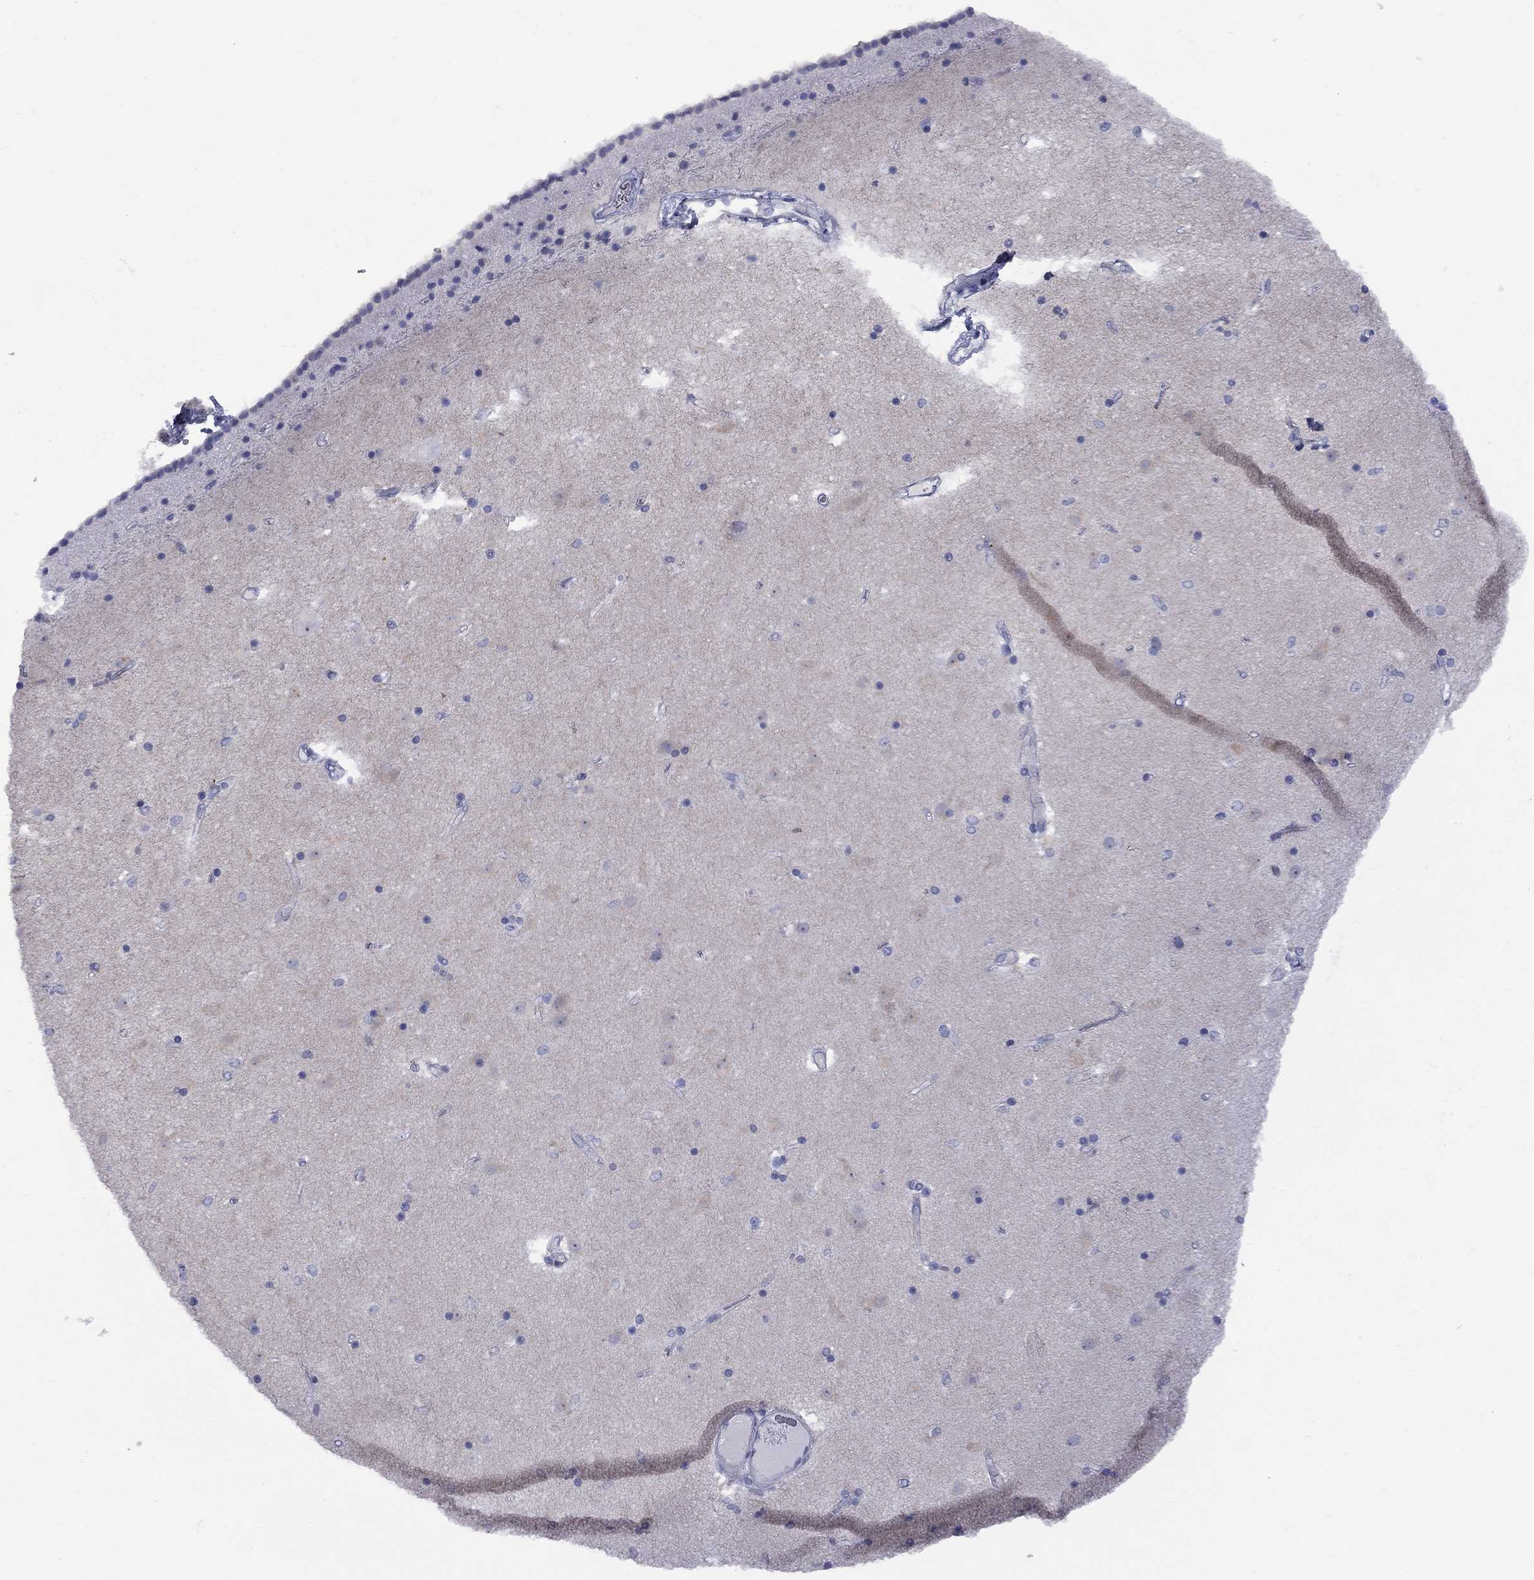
{"staining": {"intensity": "negative", "quantity": "none", "location": "none"}, "tissue": "caudate", "cell_type": "Glial cells", "image_type": "normal", "snomed": [{"axis": "morphology", "description": "Normal tissue, NOS"}, {"axis": "topography", "description": "Lateral ventricle wall"}], "caption": "An IHC image of normal caudate is shown. There is no staining in glial cells of caudate.", "gene": "ABCB4", "patient": {"sex": "female", "age": 71}}